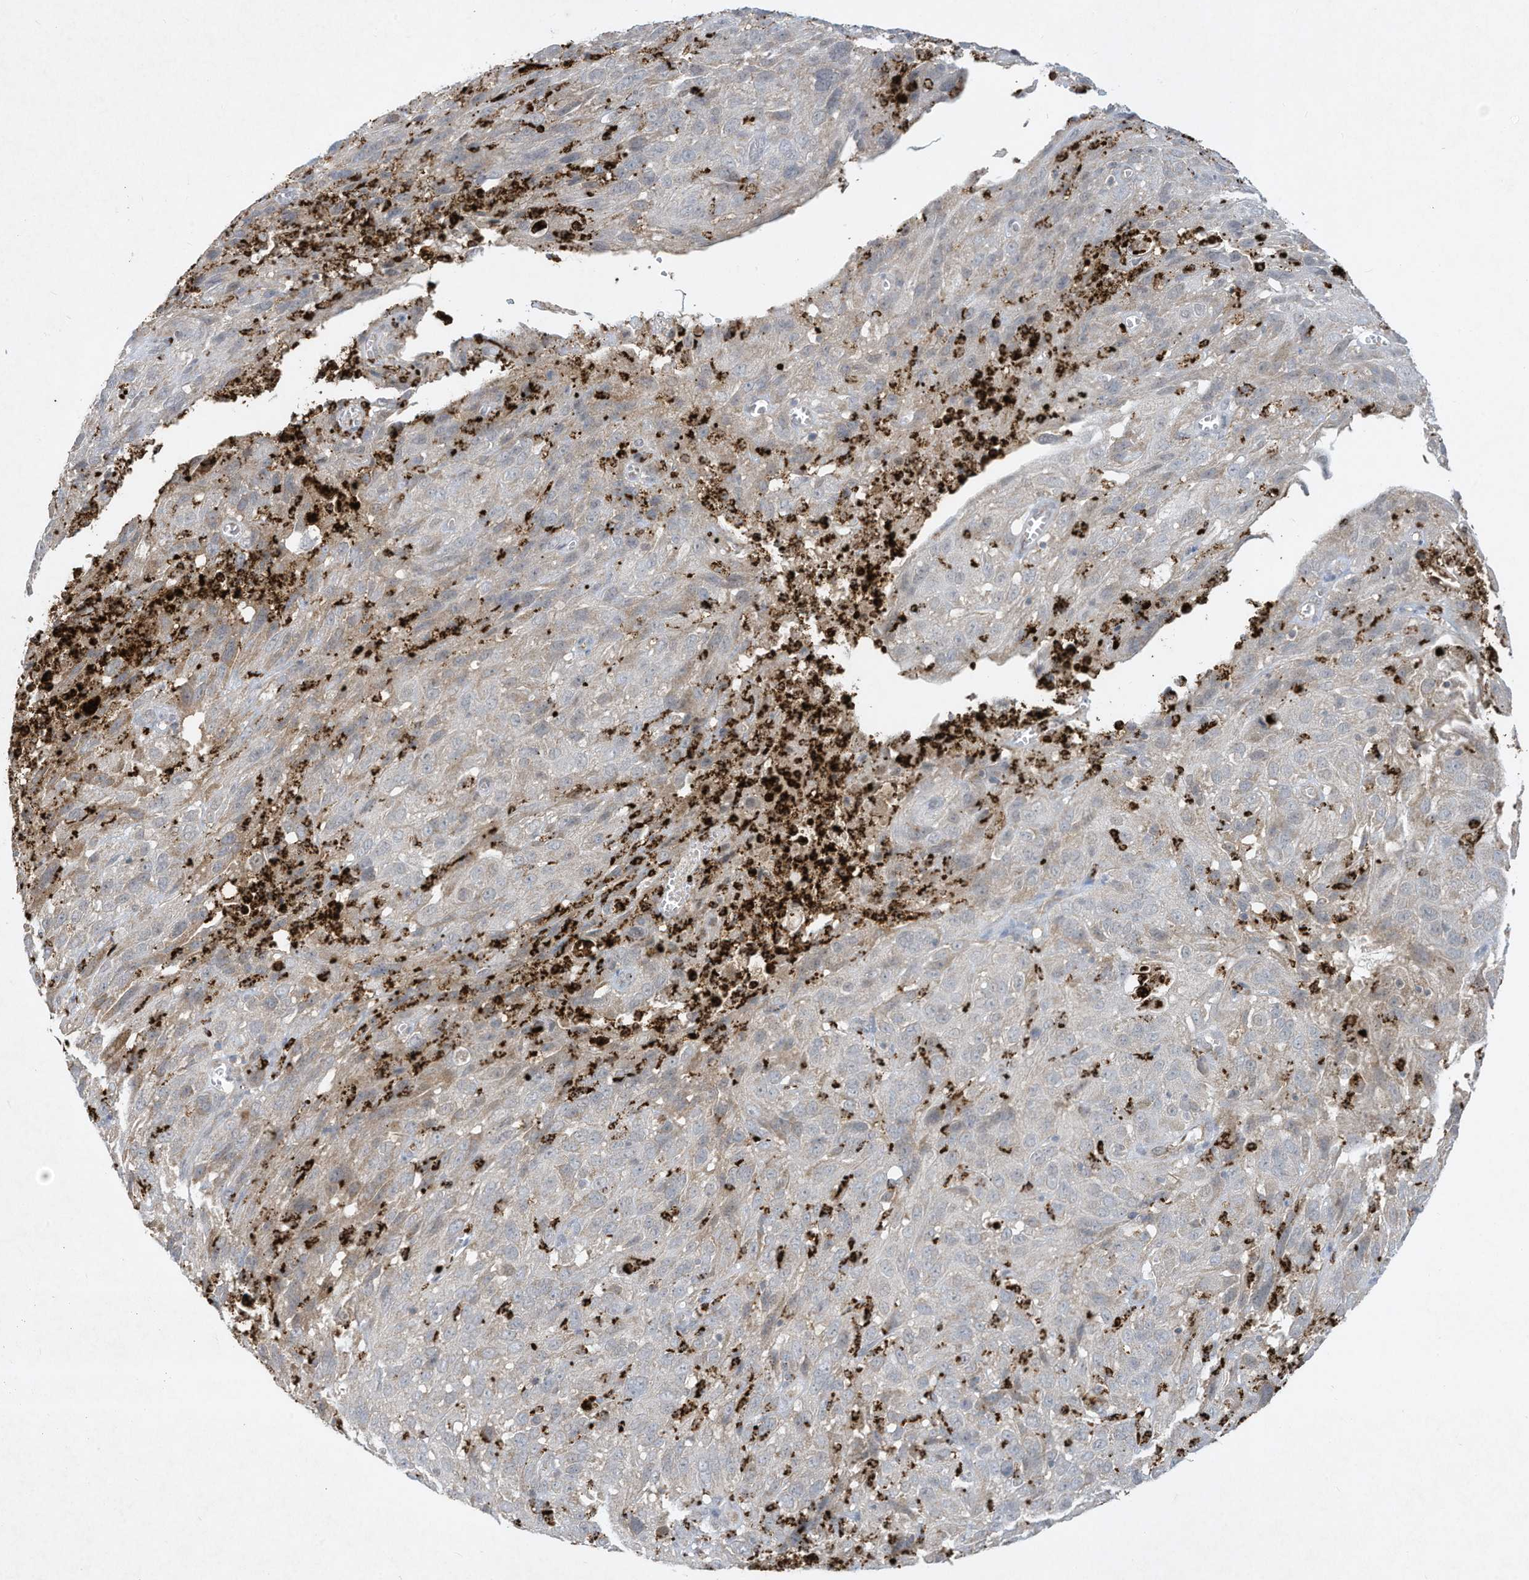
{"staining": {"intensity": "negative", "quantity": "none", "location": "none"}, "tissue": "cervical cancer", "cell_type": "Tumor cells", "image_type": "cancer", "snomed": [{"axis": "morphology", "description": "Squamous cell carcinoma, NOS"}, {"axis": "topography", "description": "Cervix"}], "caption": "There is no significant staining in tumor cells of cervical squamous cell carcinoma.", "gene": "CHRNA4", "patient": {"sex": "female", "age": 32}}